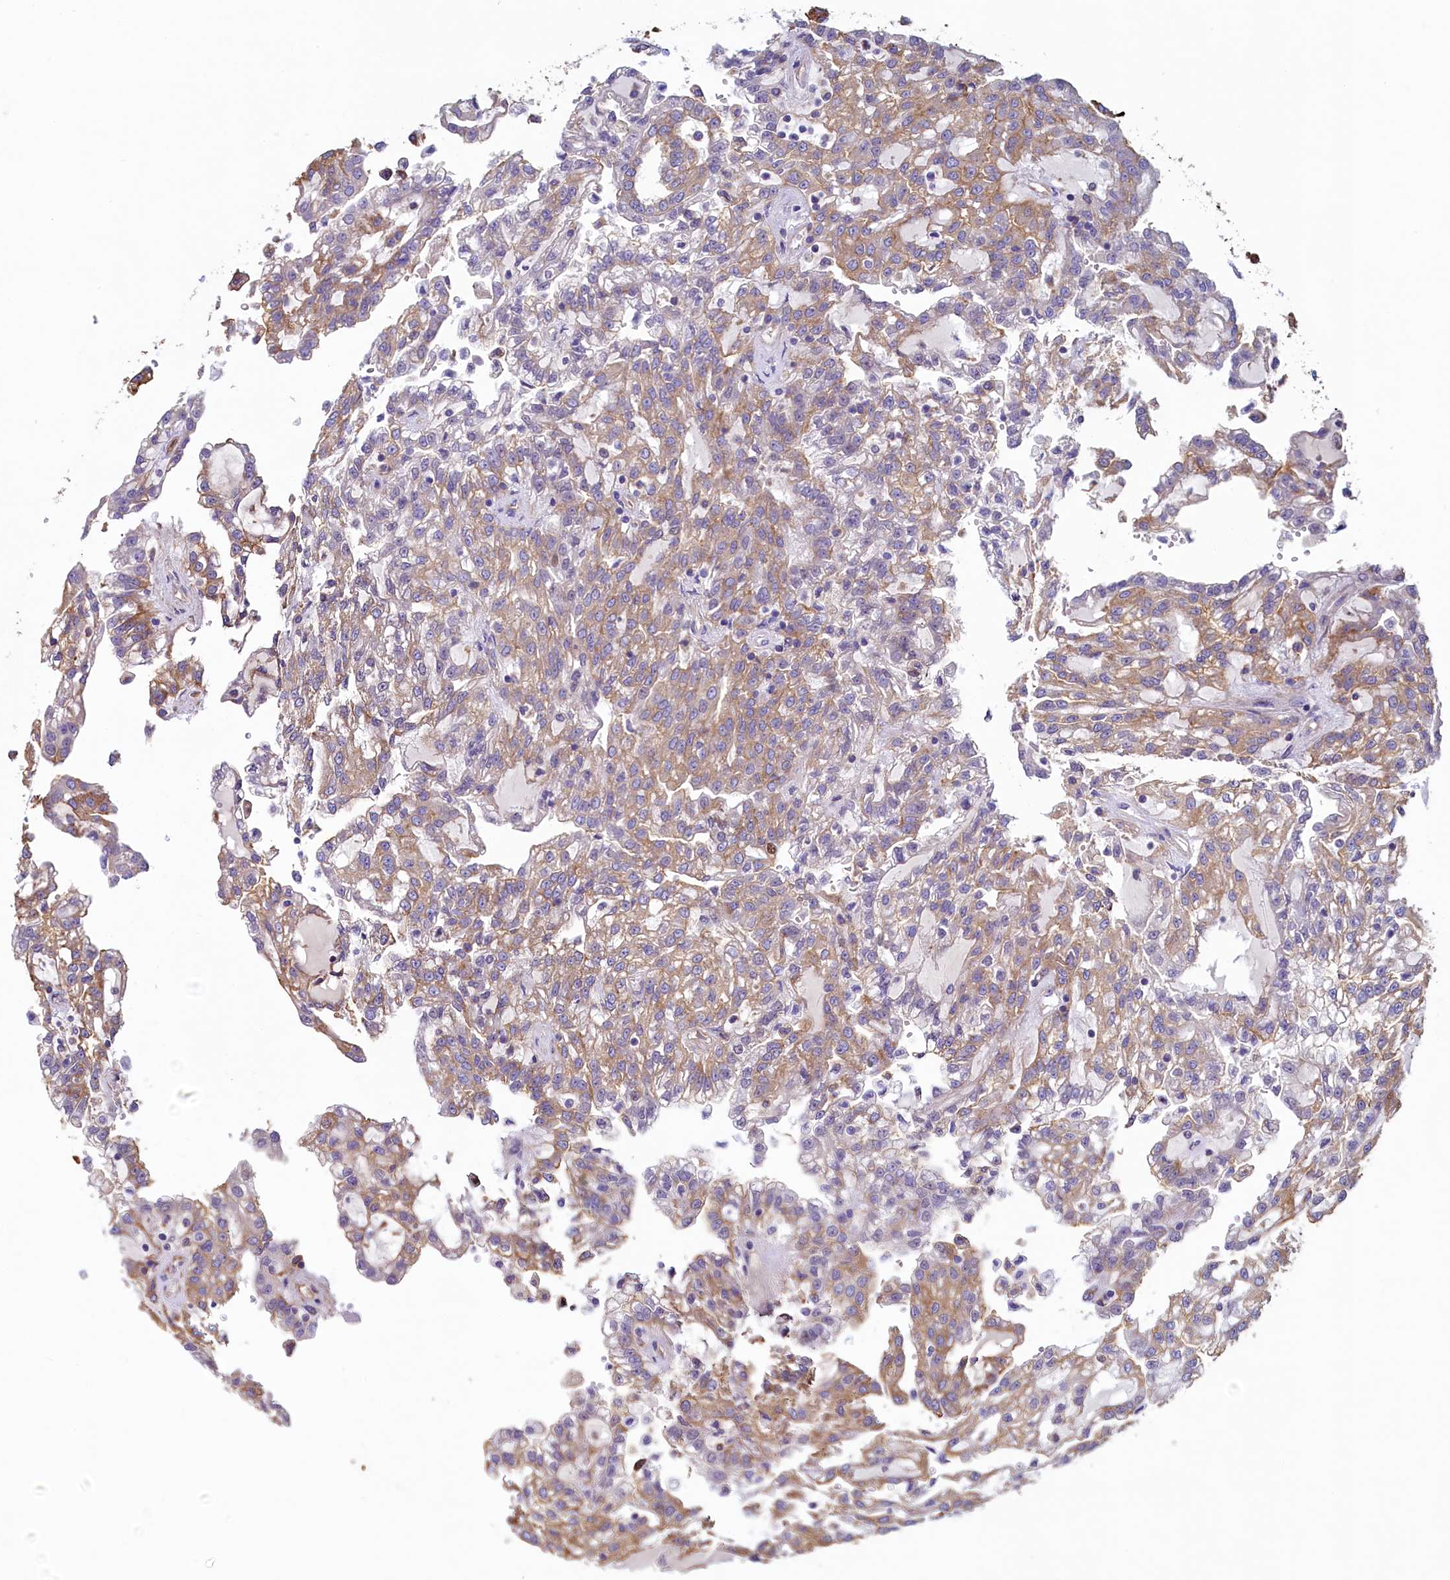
{"staining": {"intensity": "moderate", "quantity": "25%-75%", "location": "cytoplasmic/membranous"}, "tissue": "renal cancer", "cell_type": "Tumor cells", "image_type": "cancer", "snomed": [{"axis": "morphology", "description": "Adenocarcinoma, NOS"}, {"axis": "topography", "description": "Kidney"}], "caption": "A photomicrograph of human renal cancer stained for a protein demonstrates moderate cytoplasmic/membranous brown staining in tumor cells.", "gene": "GPR21", "patient": {"sex": "male", "age": 63}}